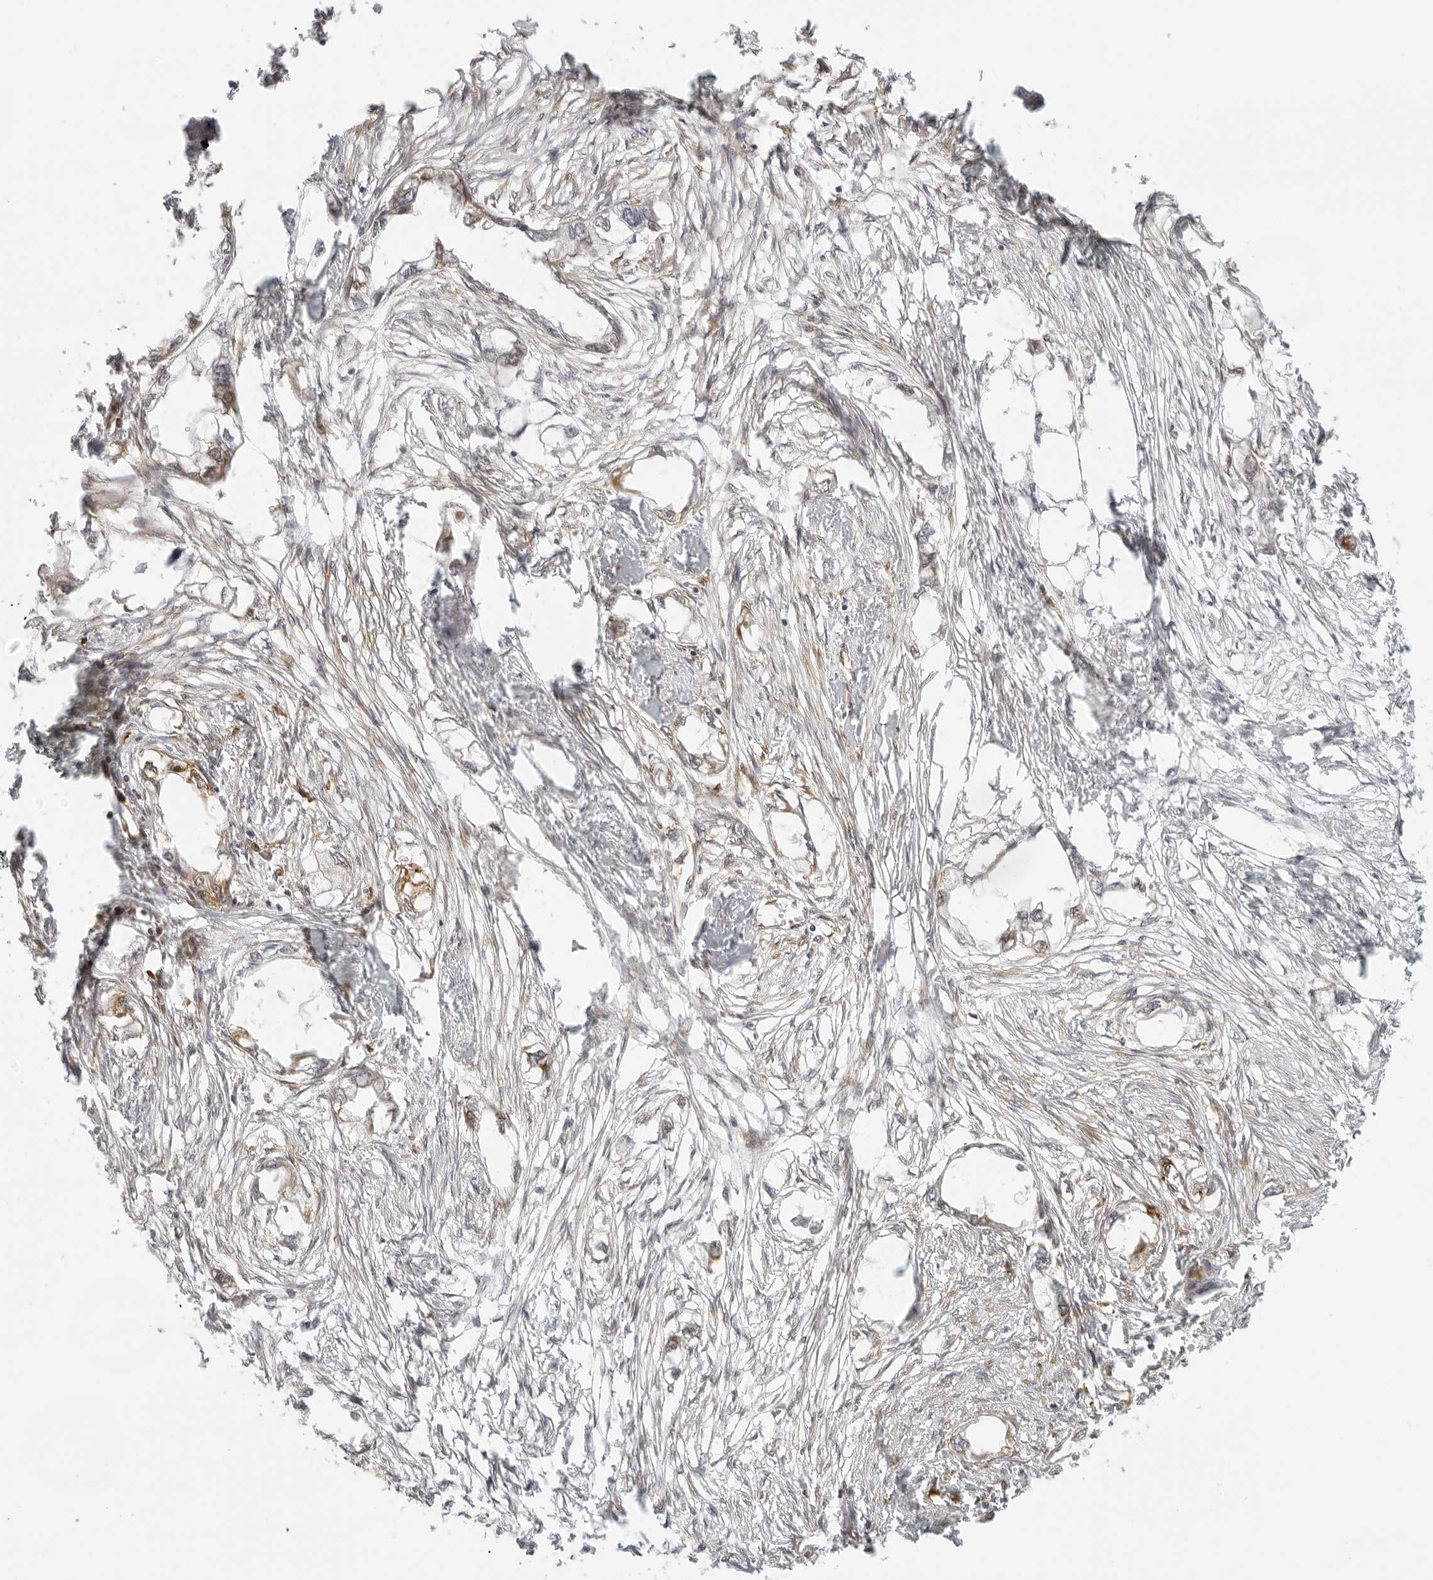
{"staining": {"intensity": "moderate", "quantity": "25%-75%", "location": "cytoplasmic/membranous"}, "tissue": "endometrial cancer", "cell_type": "Tumor cells", "image_type": "cancer", "snomed": [{"axis": "morphology", "description": "Adenocarcinoma, NOS"}, {"axis": "morphology", "description": "Adenocarcinoma, metastatic, NOS"}, {"axis": "topography", "description": "Adipose tissue"}, {"axis": "topography", "description": "Endometrium"}], "caption": "Protein expression analysis of endometrial cancer (adenocarcinoma) displays moderate cytoplasmic/membranous staining in approximately 25%-75% of tumor cells. (IHC, brightfield microscopy, high magnification).", "gene": "EIF4G1", "patient": {"sex": "female", "age": 67}}